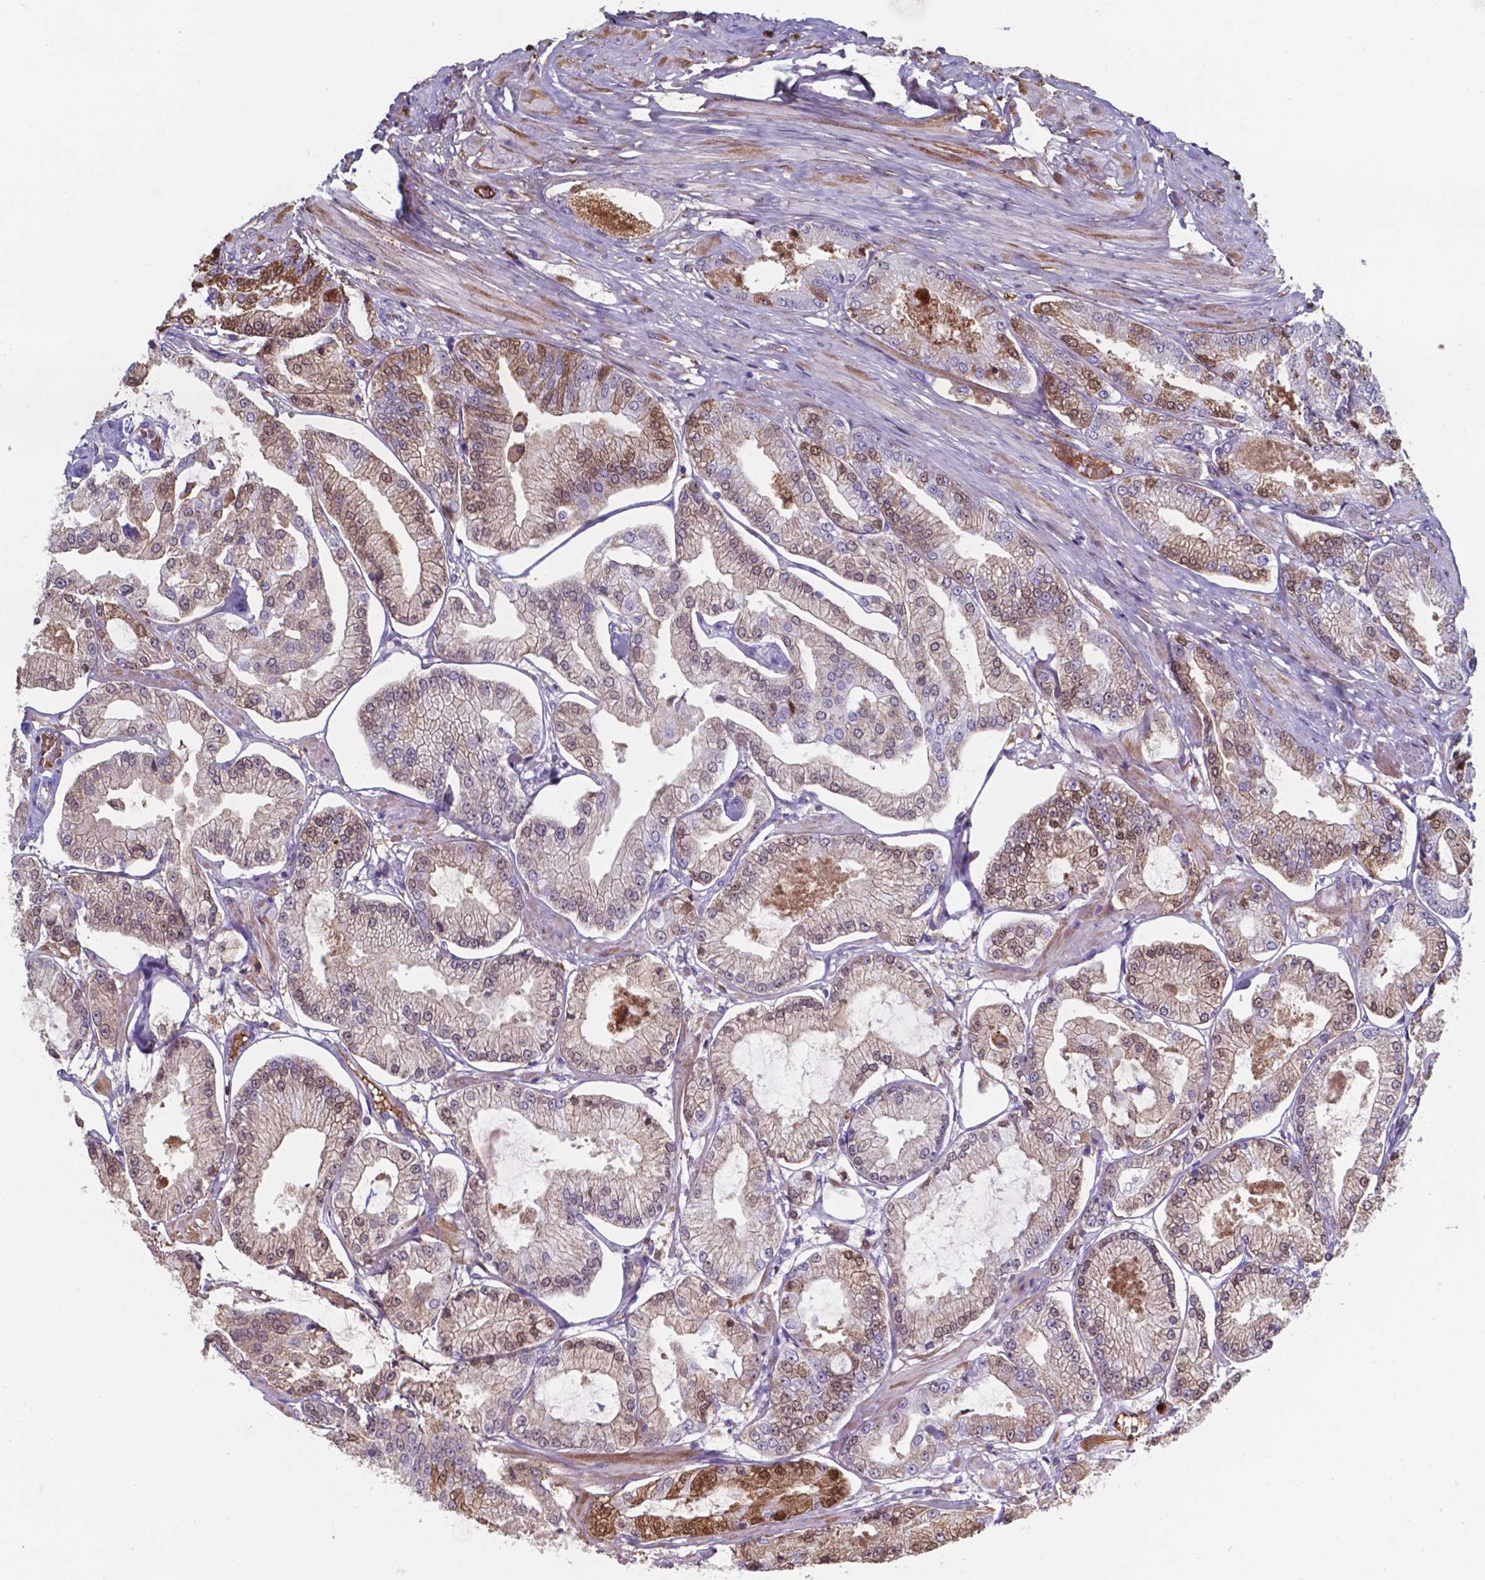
{"staining": {"intensity": "moderate", "quantity": "<25%", "location": "cytoplasmic/membranous,nuclear"}, "tissue": "prostate cancer", "cell_type": "Tumor cells", "image_type": "cancer", "snomed": [{"axis": "morphology", "description": "Adenocarcinoma, Low grade"}, {"axis": "topography", "description": "Prostate"}], "caption": "Low-grade adenocarcinoma (prostate) stained with a protein marker reveals moderate staining in tumor cells.", "gene": "SERPINA1", "patient": {"sex": "male", "age": 55}}